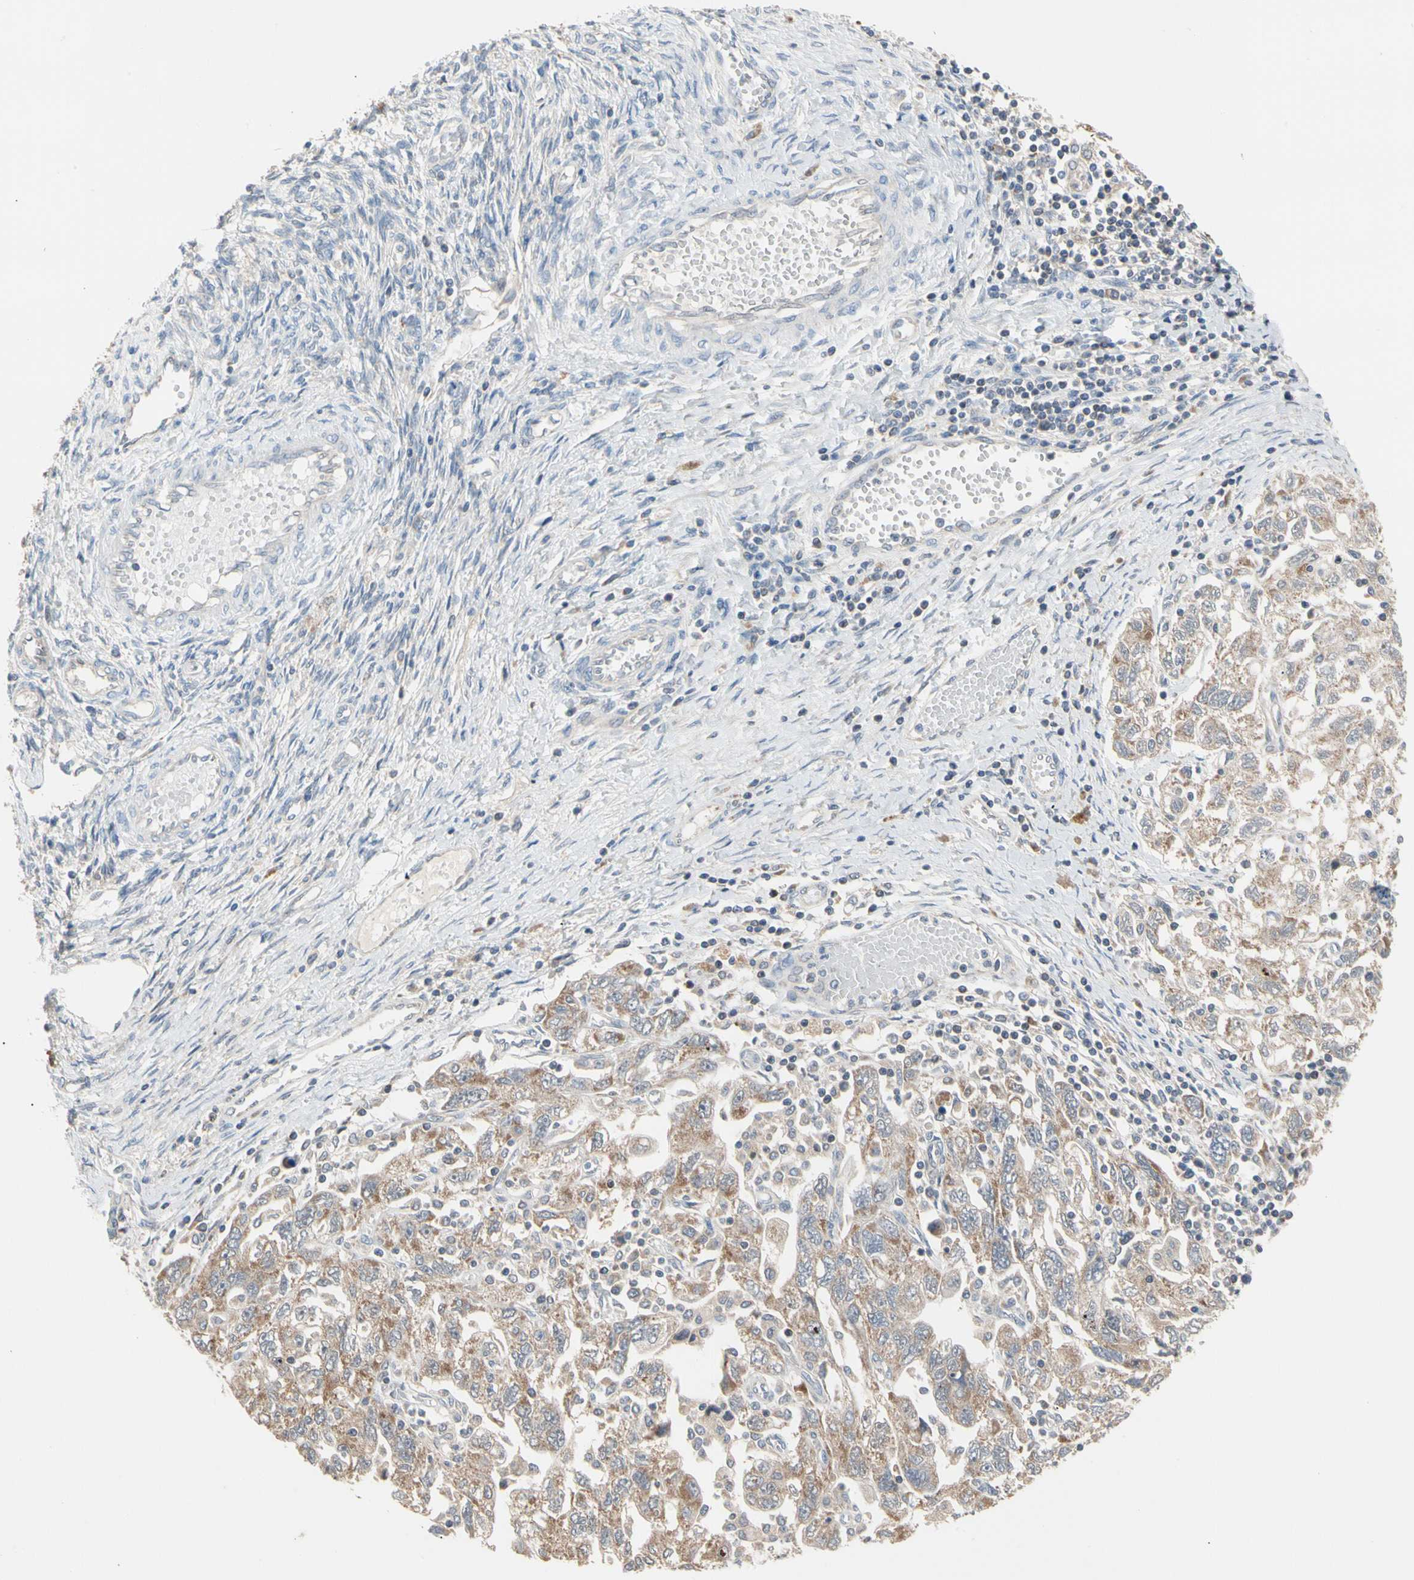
{"staining": {"intensity": "weak", "quantity": ">75%", "location": "cytoplasmic/membranous"}, "tissue": "ovarian cancer", "cell_type": "Tumor cells", "image_type": "cancer", "snomed": [{"axis": "morphology", "description": "Carcinoma, NOS"}, {"axis": "morphology", "description": "Cystadenocarcinoma, serous, NOS"}, {"axis": "topography", "description": "Ovary"}], "caption": "Immunohistochemical staining of human ovarian carcinoma shows low levels of weak cytoplasmic/membranous protein expression in about >75% of tumor cells.", "gene": "MTHFS", "patient": {"sex": "female", "age": 69}}